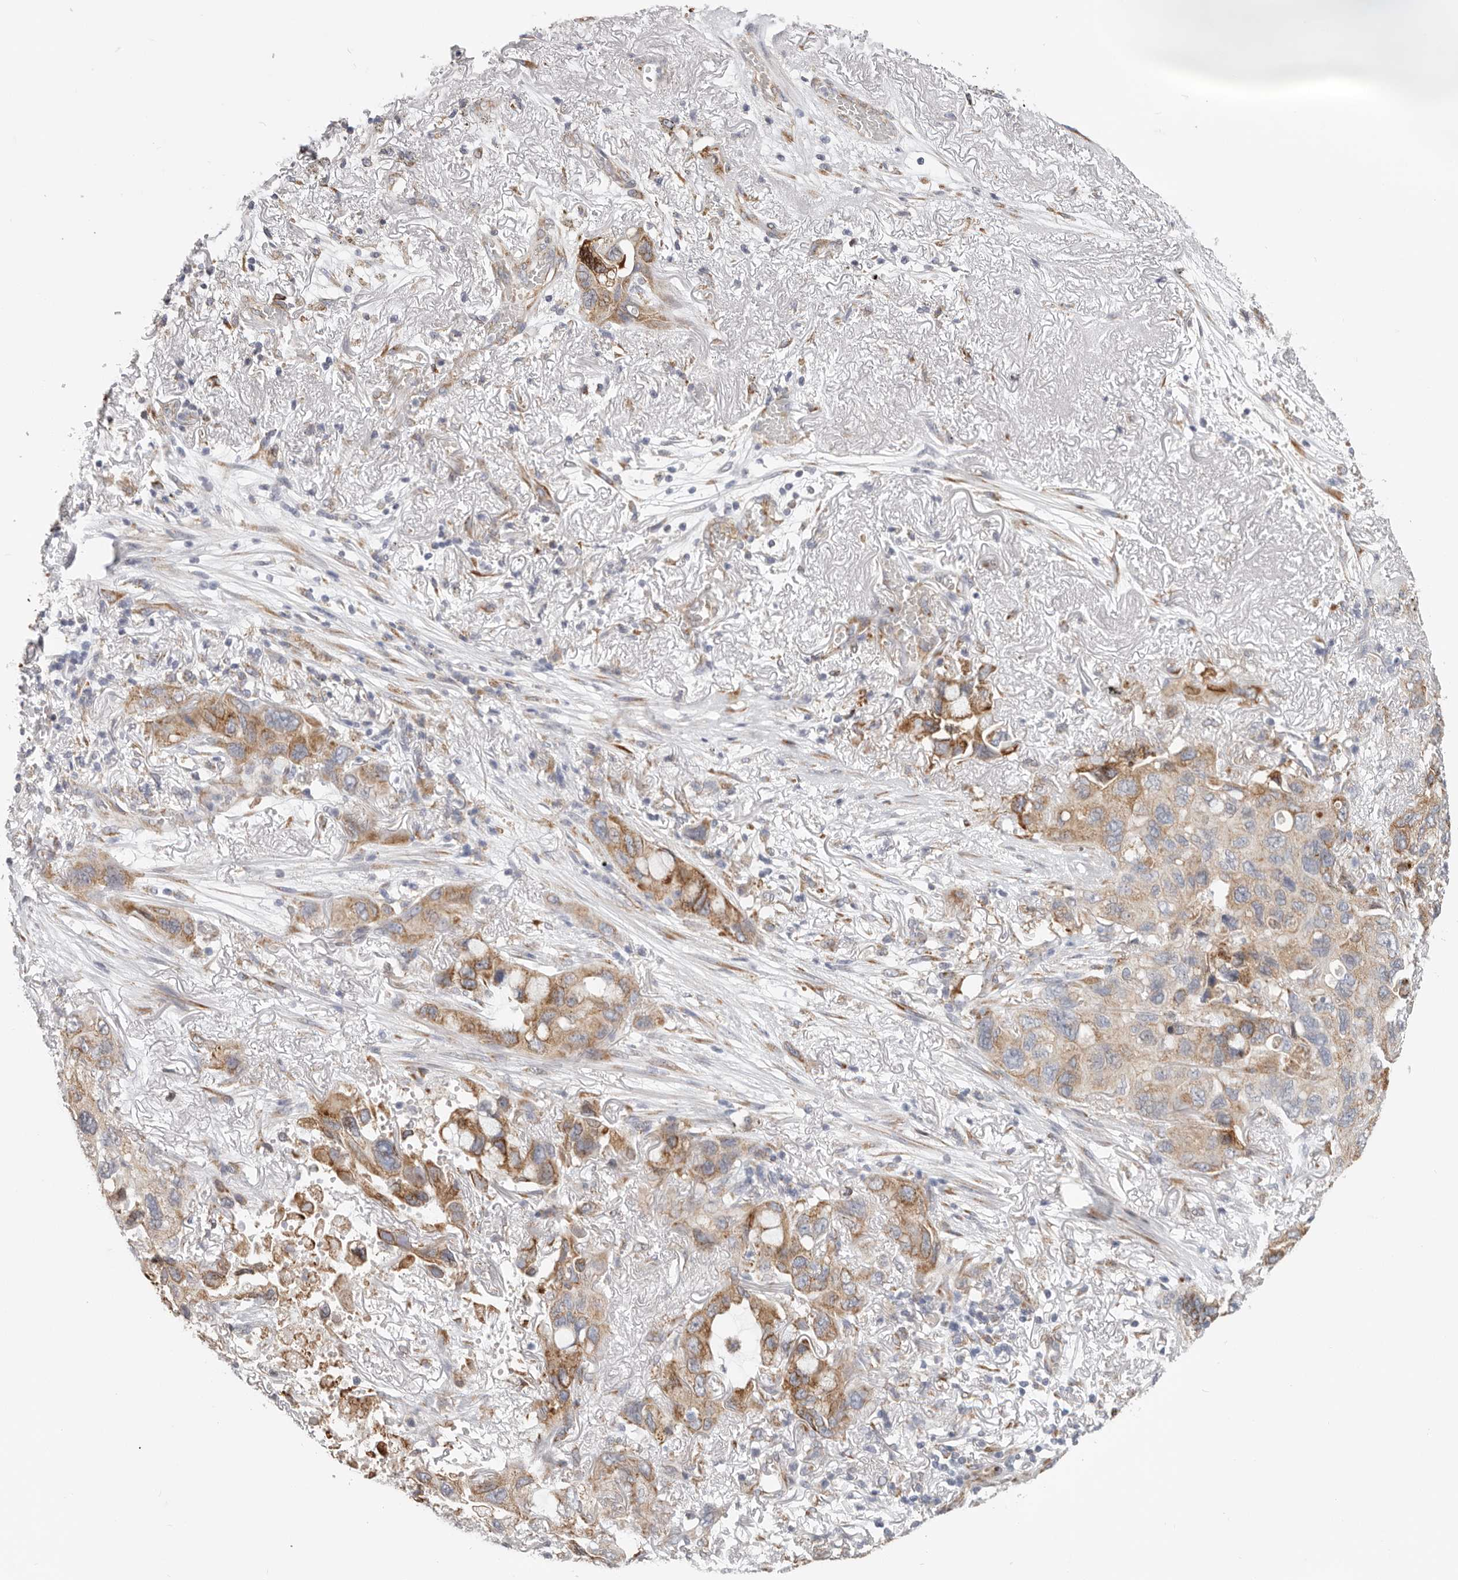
{"staining": {"intensity": "moderate", "quantity": "25%-75%", "location": "cytoplasmic/membranous"}, "tissue": "lung cancer", "cell_type": "Tumor cells", "image_type": "cancer", "snomed": [{"axis": "morphology", "description": "Squamous cell carcinoma, NOS"}, {"axis": "topography", "description": "Lung"}], "caption": "A medium amount of moderate cytoplasmic/membranous expression is identified in about 25%-75% of tumor cells in lung squamous cell carcinoma tissue.", "gene": "IL32", "patient": {"sex": "female", "age": 73}}